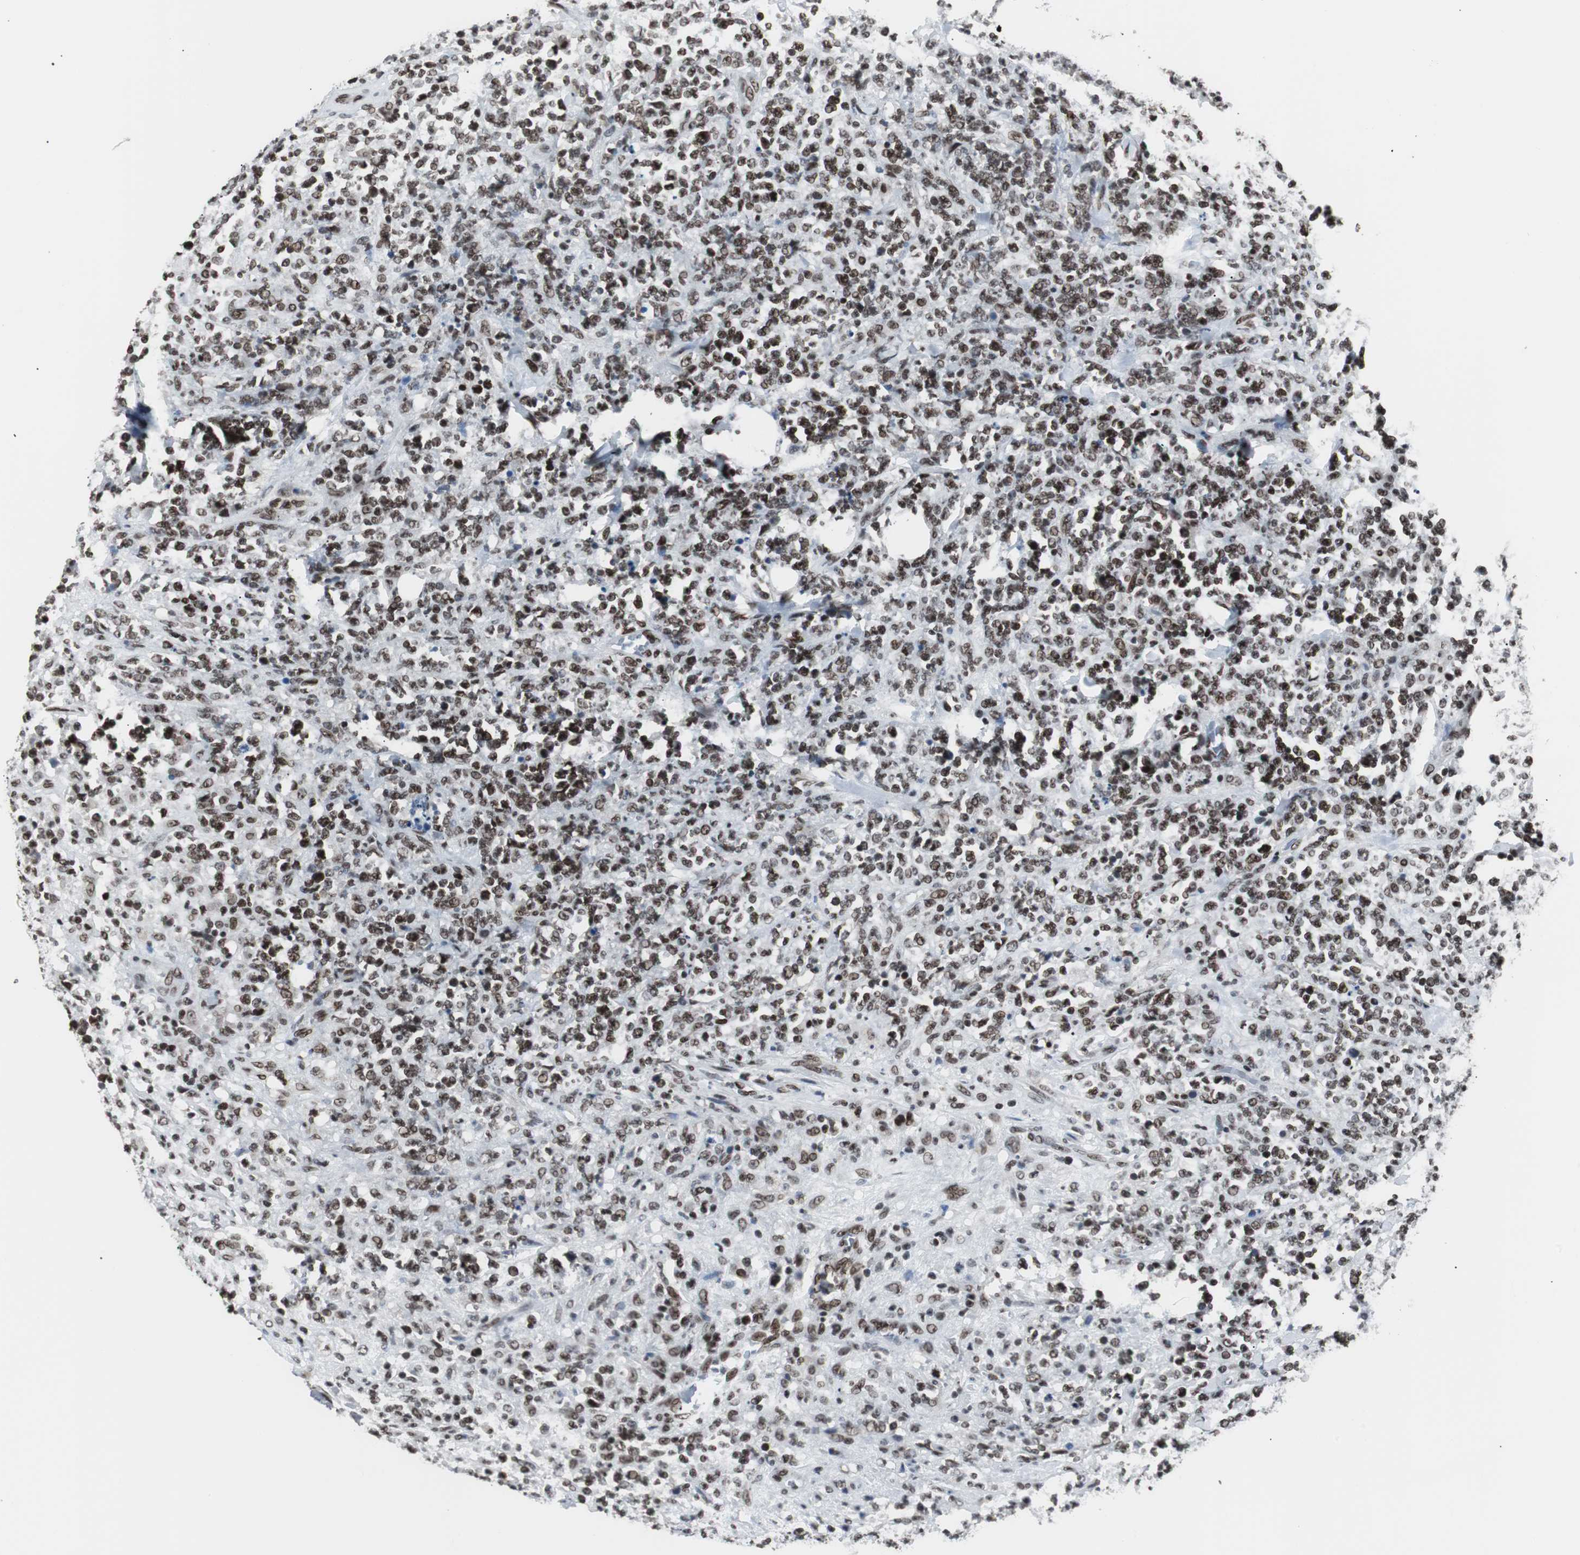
{"staining": {"intensity": "moderate", "quantity": ">75%", "location": "nuclear"}, "tissue": "lymphoma", "cell_type": "Tumor cells", "image_type": "cancer", "snomed": [{"axis": "morphology", "description": "Malignant lymphoma, non-Hodgkin's type, High grade"}, {"axis": "topography", "description": "Soft tissue"}], "caption": "Human lymphoma stained for a protein (brown) shows moderate nuclear positive expression in approximately >75% of tumor cells.", "gene": "XRCC1", "patient": {"sex": "male", "age": 18}}